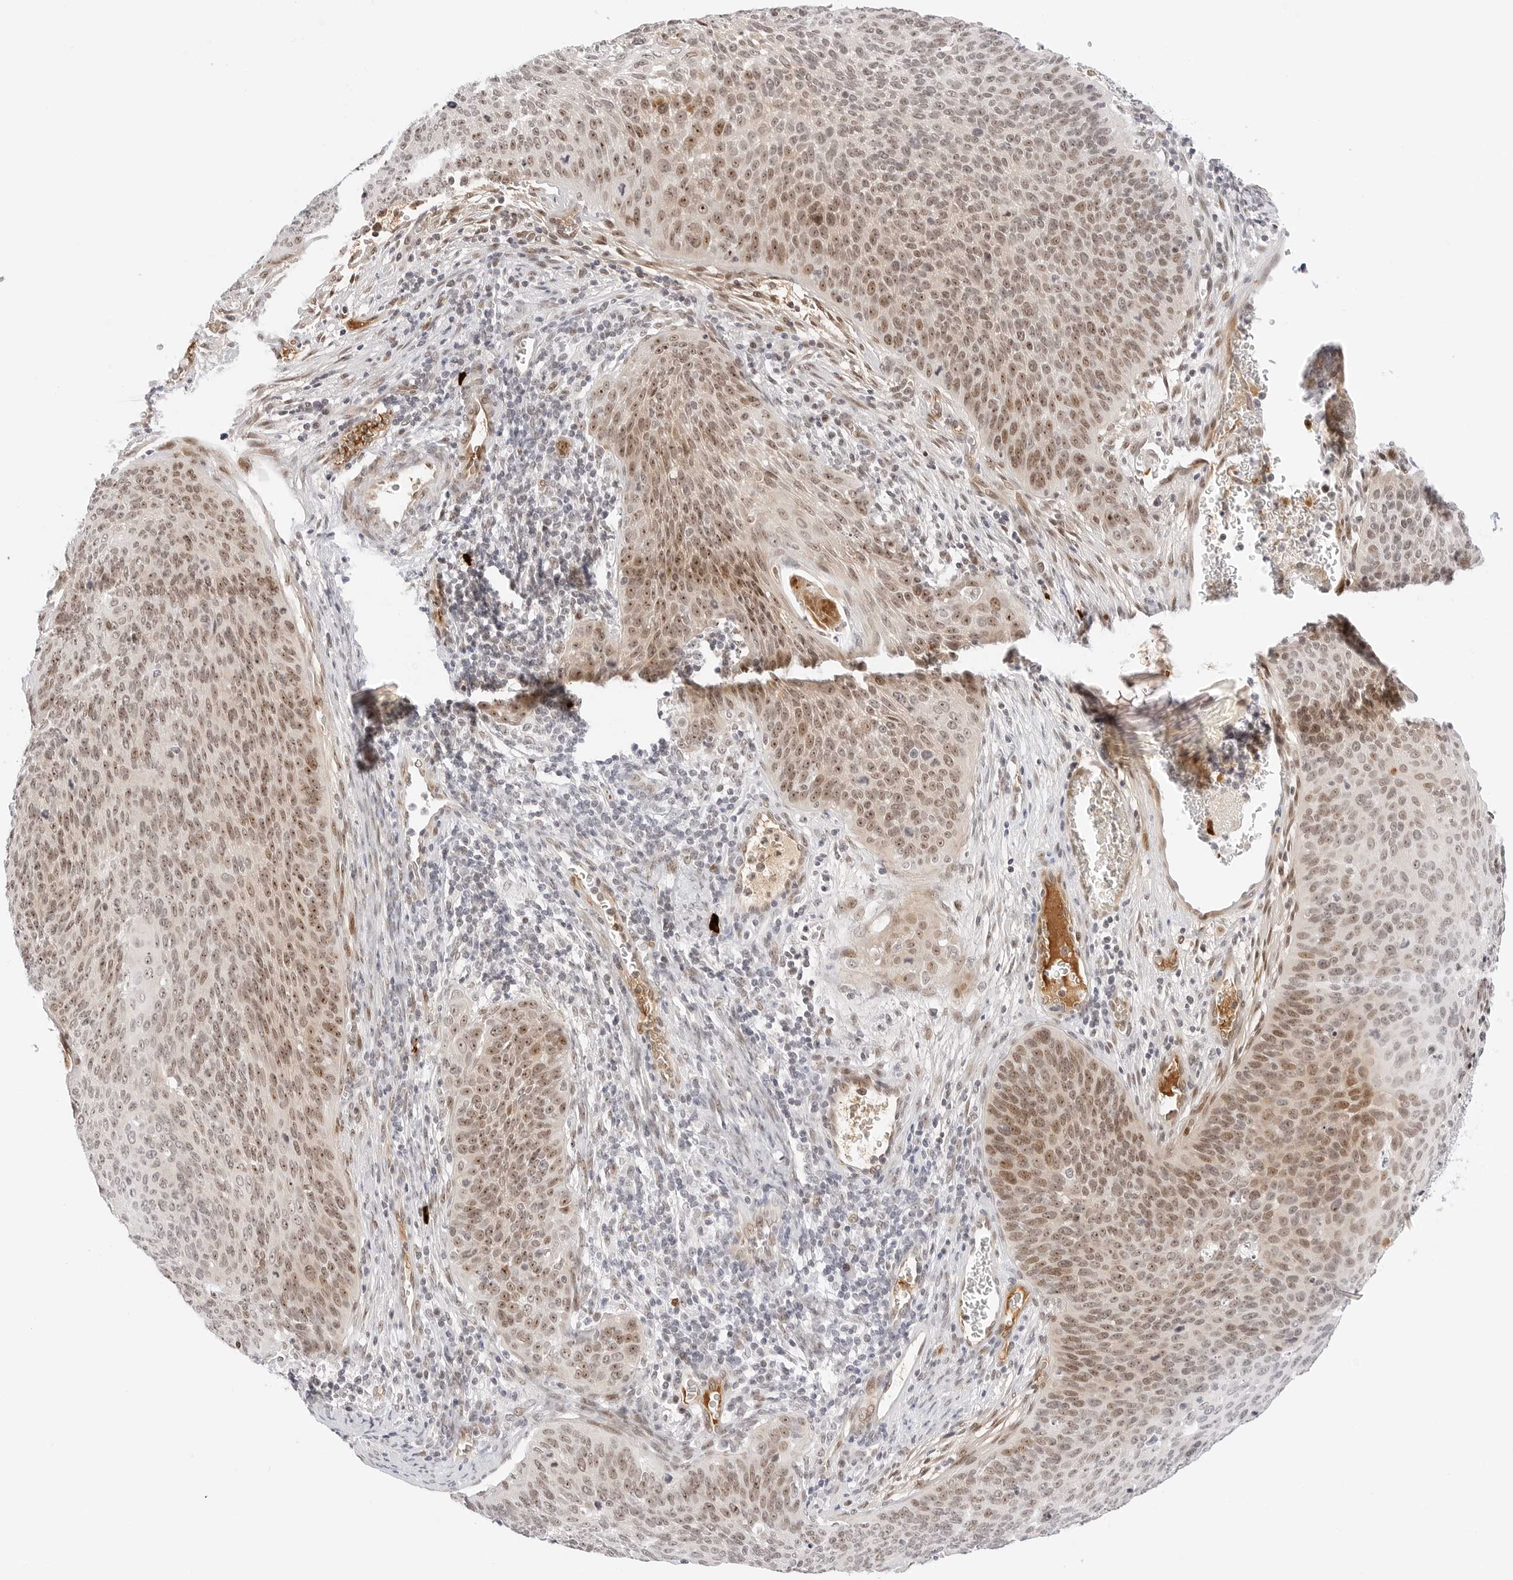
{"staining": {"intensity": "moderate", "quantity": ">75%", "location": "cytoplasmic/membranous,nuclear"}, "tissue": "cervical cancer", "cell_type": "Tumor cells", "image_type": "cancer", "snomed": [{"axis": "morphology", "description": "Squamous cell carcinoma, NOS"}, {"axis": "topography", "description": "Cervix"}], "caption": "This image reveals IHC staining of human cervical cancer (squamous cell carcinoma), with medium moderate cytoplasmic/membranous and nuclear expression in approximately >75% of tumor cells.", "gene": "HIPK3", "patient": {"sex": "female", "age": 55}}